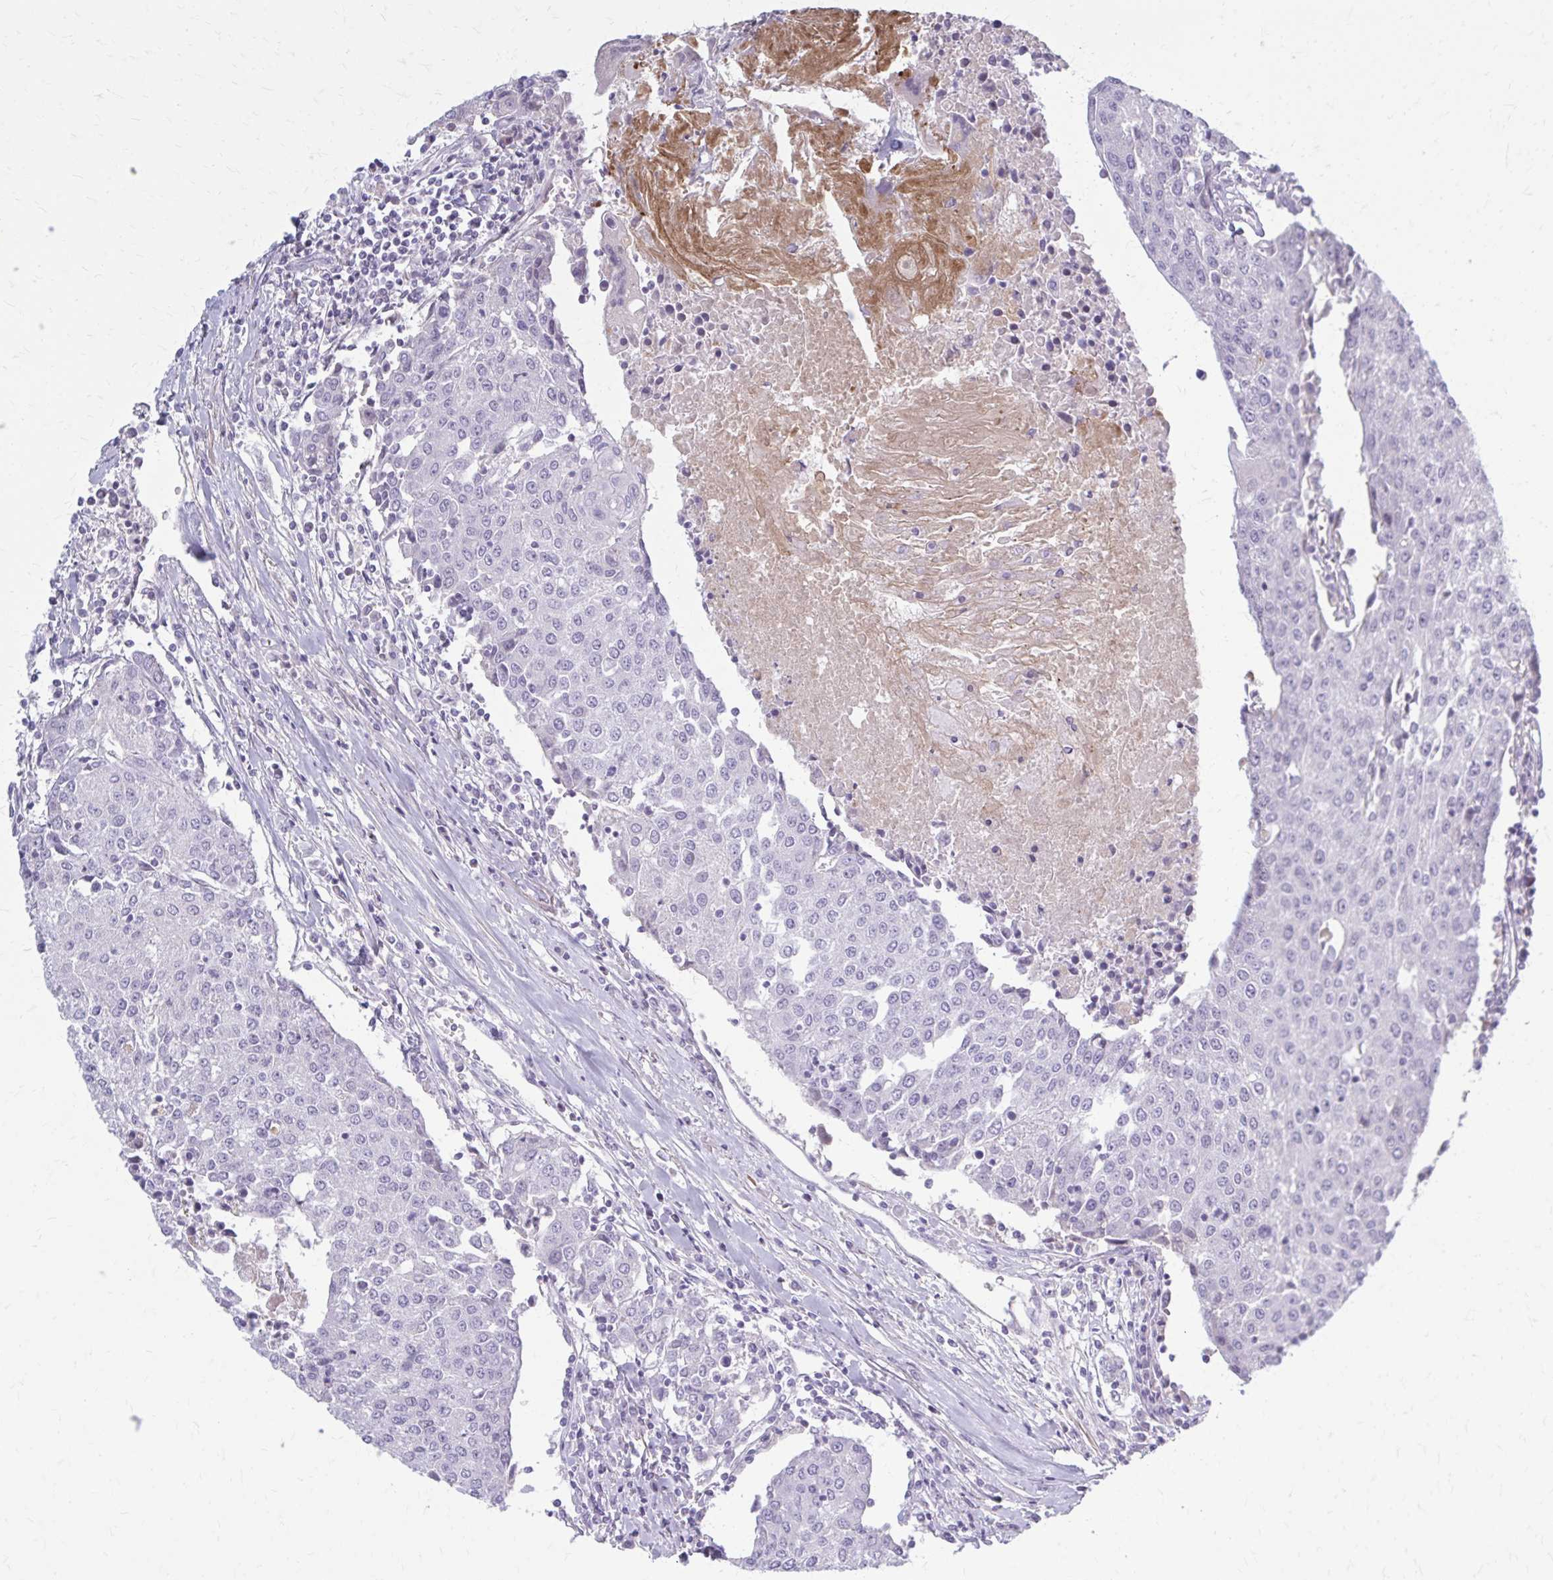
{"staining": {"intensity": "negative", "quantity": "none", "location": "none"}, "tissue": "urothelial cancer", "cell_type": "Tumor cells", "image_type": "cancer", "snomed": [{"axis": "morphology", "description": "Urothelial carcinoma, High grade"}, {"axis": "topography", "description": "Urinary bladder"}], "caption": "A histopathology image of urothelial cancer stained for a protein shows no brown staining in tumor cells.", "gene": "SERPIND1", "patient": {"sex": "female", "age": 85}}